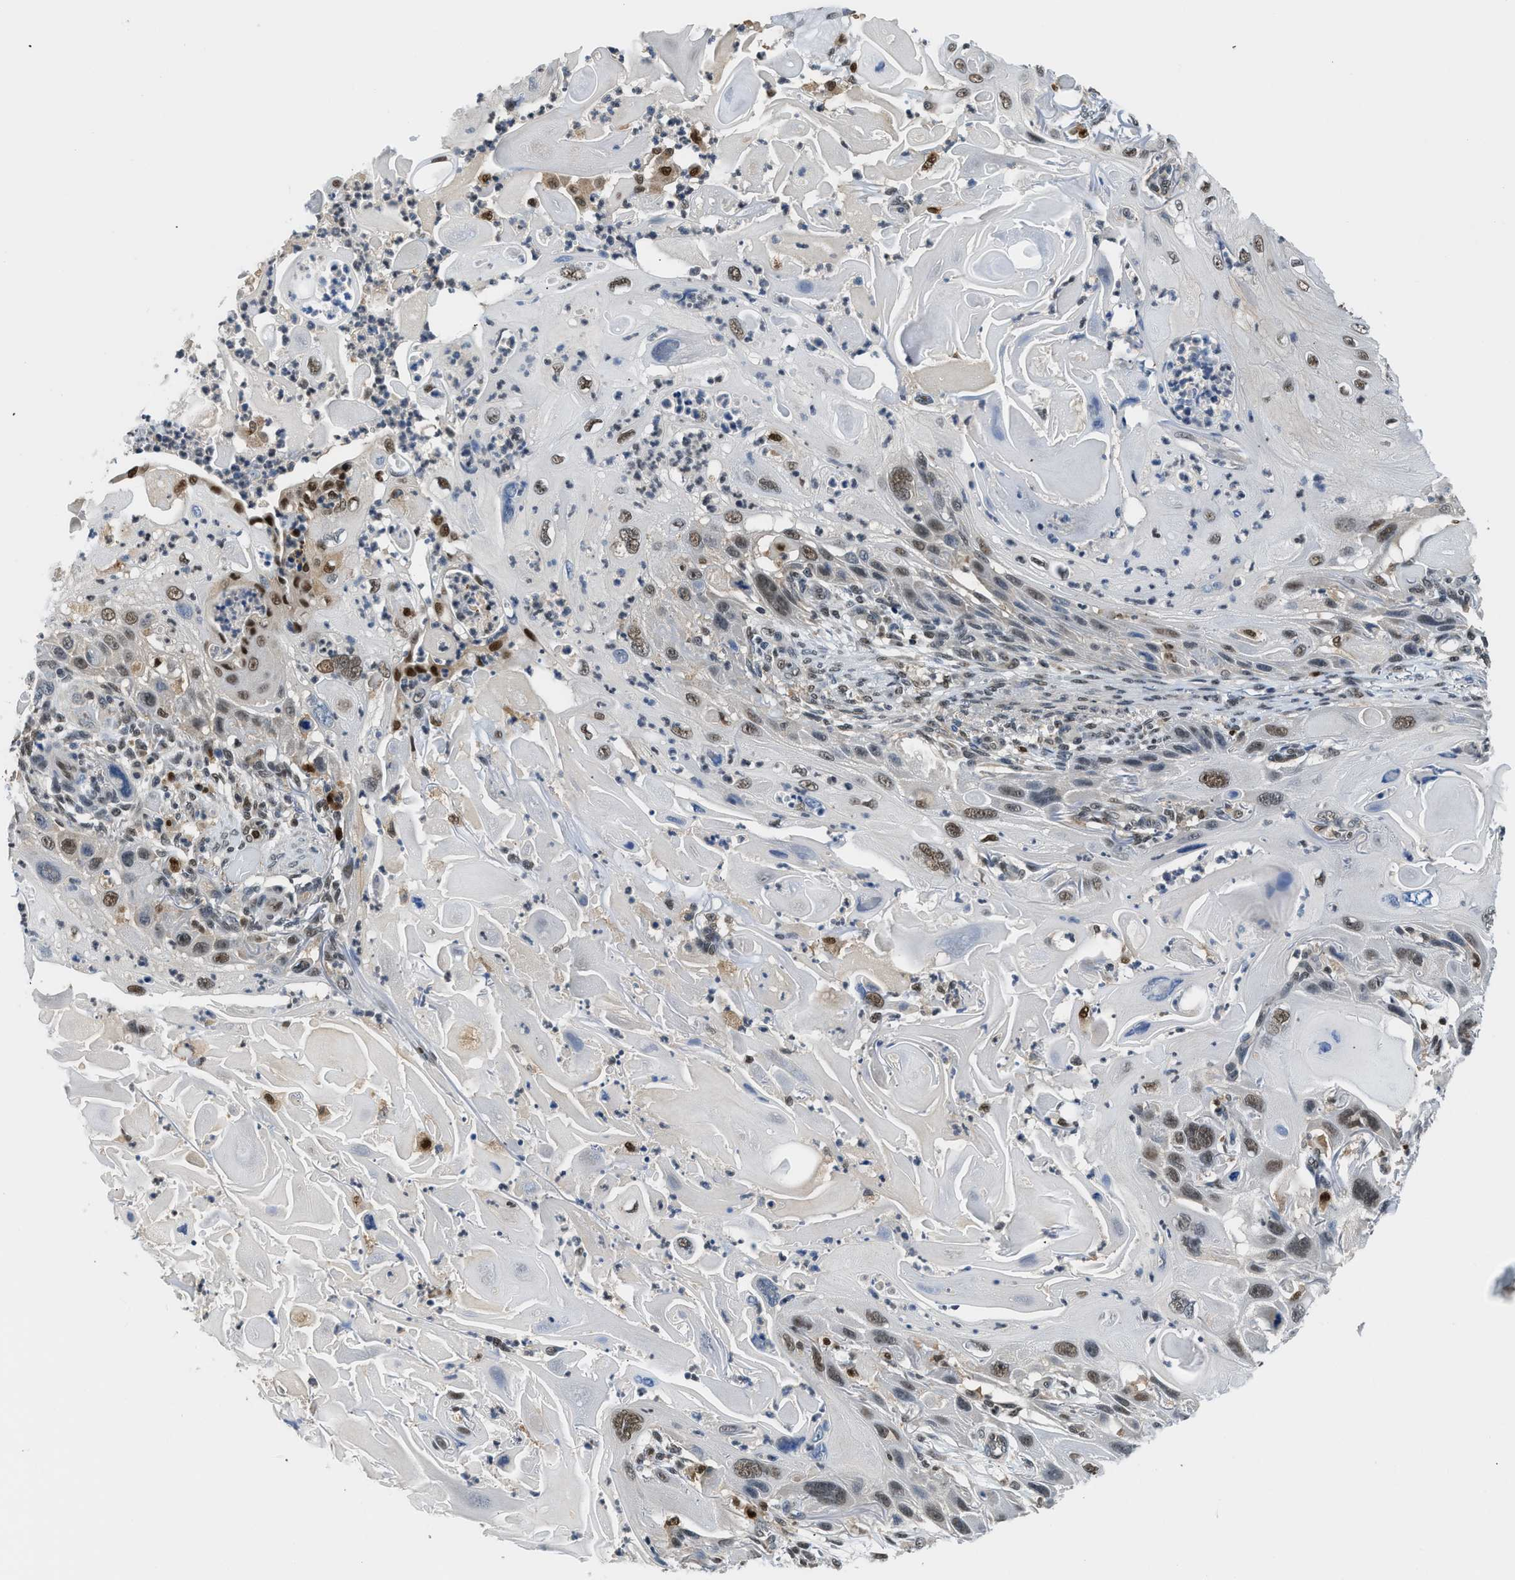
{"staining": {"intensity": "moderate", "quantity": "<25%", "location": "nuclear"}, "tissue": "skin cancer", "cell_type": "Tumor cells", "image_type": "cancer", "snomed": [{"axis": "morphology", "description": "Squamous cell carcinoma, NOS"}, {"axis": "topography", "description": "Skin"}], "caption": "High-power microscopy captured an IHC histopathology image of squamous cell carcinoma (skin), revealing moderate nuclear positivity in about <25% of tumor cells.", "gene": "ALX1", "patient": {"sex": "female", "age": 77}}